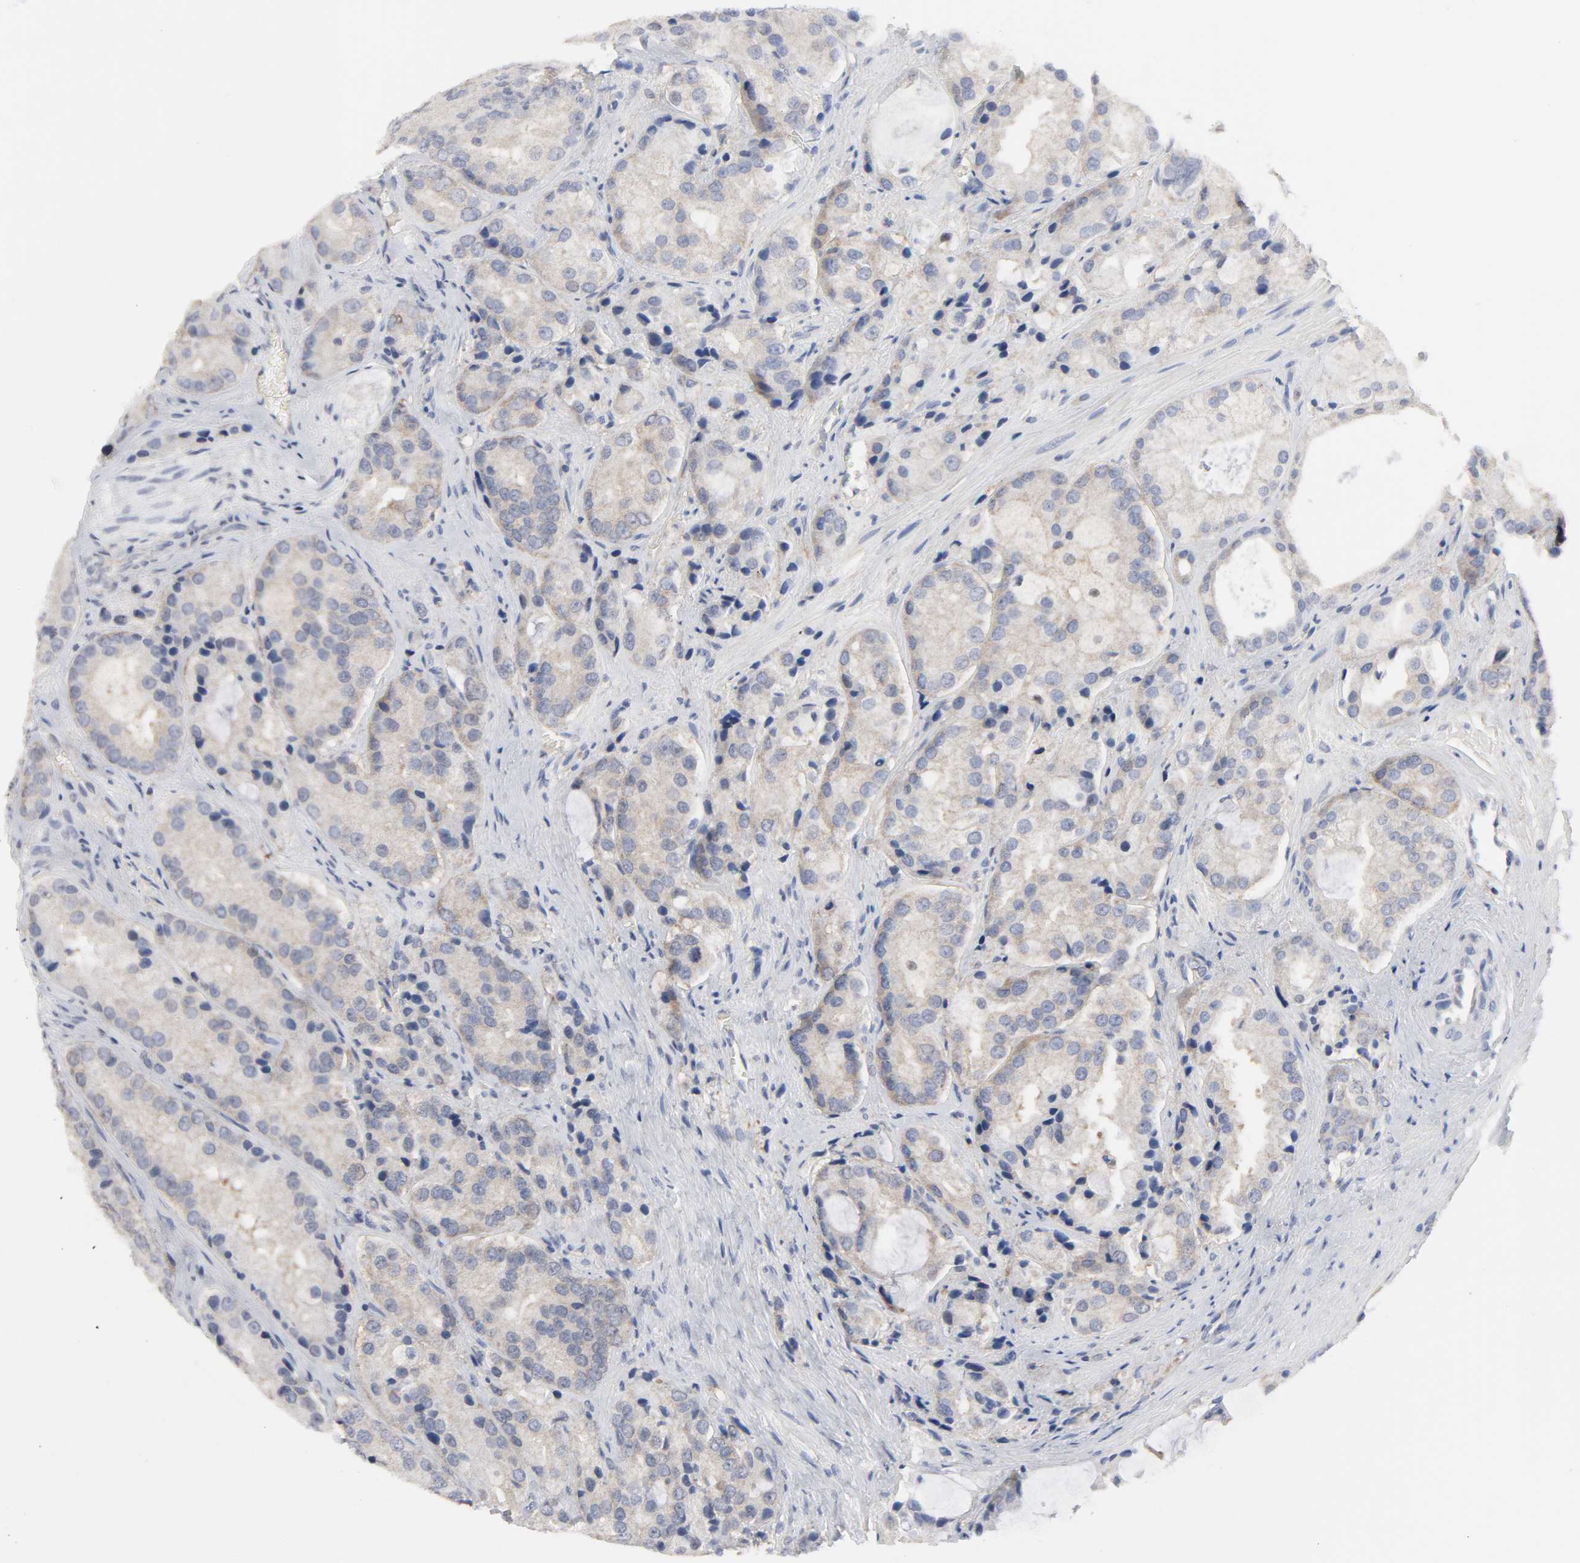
{"staining": {"intensity": "weak", "quantity": ">75%", "location": "cytoplasmic/membranous"}, "tissue": "prostate cancer", "cell_type": "Tumor cells", "image_type": "cancer", "snomed": [{"axis": "morphology", "description": "Adenocarcinoma, High grade"}, {"axis": "topography", "description": "Prostate"}], "caption": "Approximately >75% of tumor cells in prostate cancer demonstrate weak cytoplasmic/membranous protein positivity as visualized by brown immunohistochemical staining.", "gene": "PRDX1", "patient": {"sex": "male", "age": 70}}